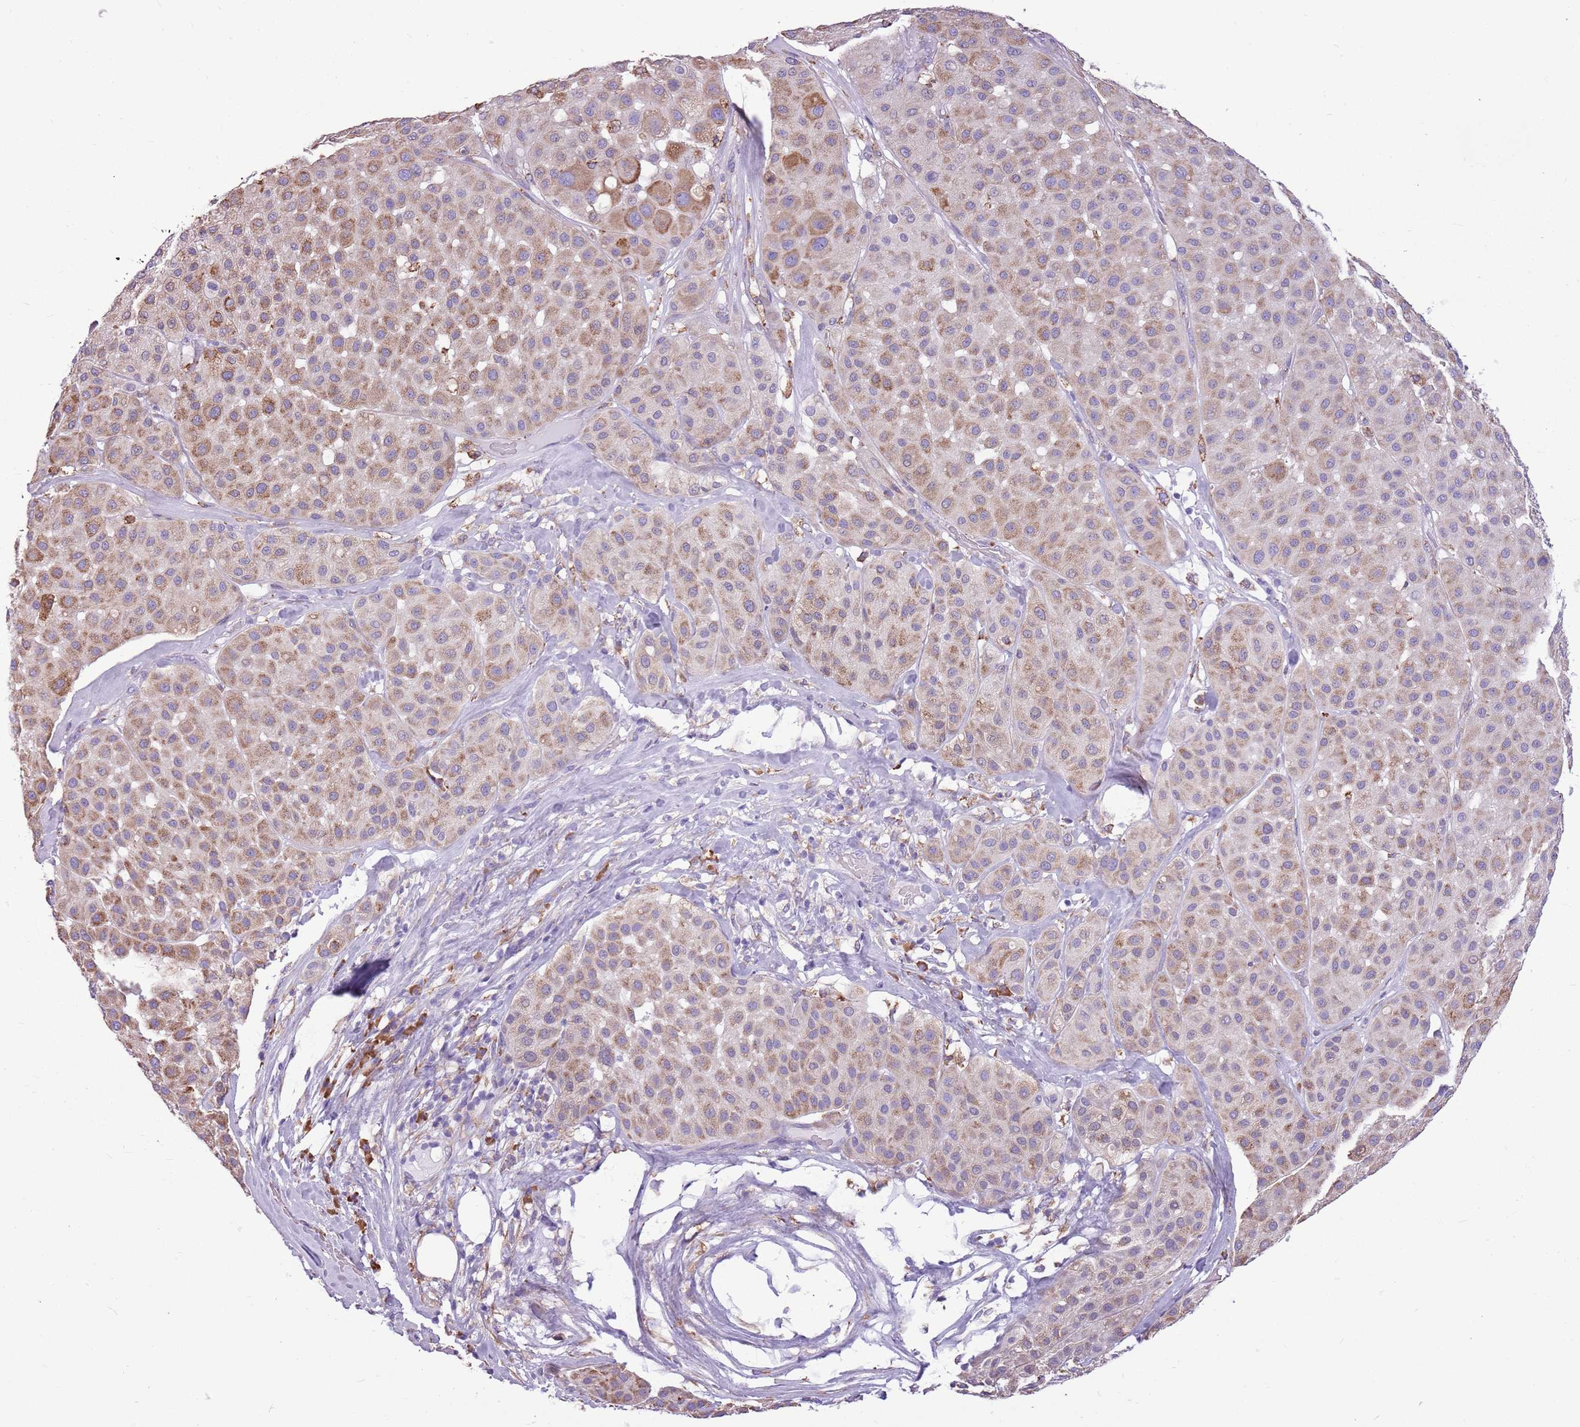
{"staining": {"intensity": "weak", "quantity": ">75%", "location": "cytoplasmic/membranous"}, "tissue": "melanoma", "cell_type": "Tumor cells", "image_type": "cancer", "snomed": [{"axis": "morphology", "description": "Malignant melanoma, Metastatic site"}, {"axis": "topography", "description": "Smooth muscle"}], "caption": "DAB (3,3'-diaminobenzidine) immunohistochemical staining of malignant melanoma (metastatic site) shows weak cytoplasmic/membranous protein staining in approximately >75% of tumor cells.", "gene": "KCTD19", "patient": {"sex": "male", "age": 41}}